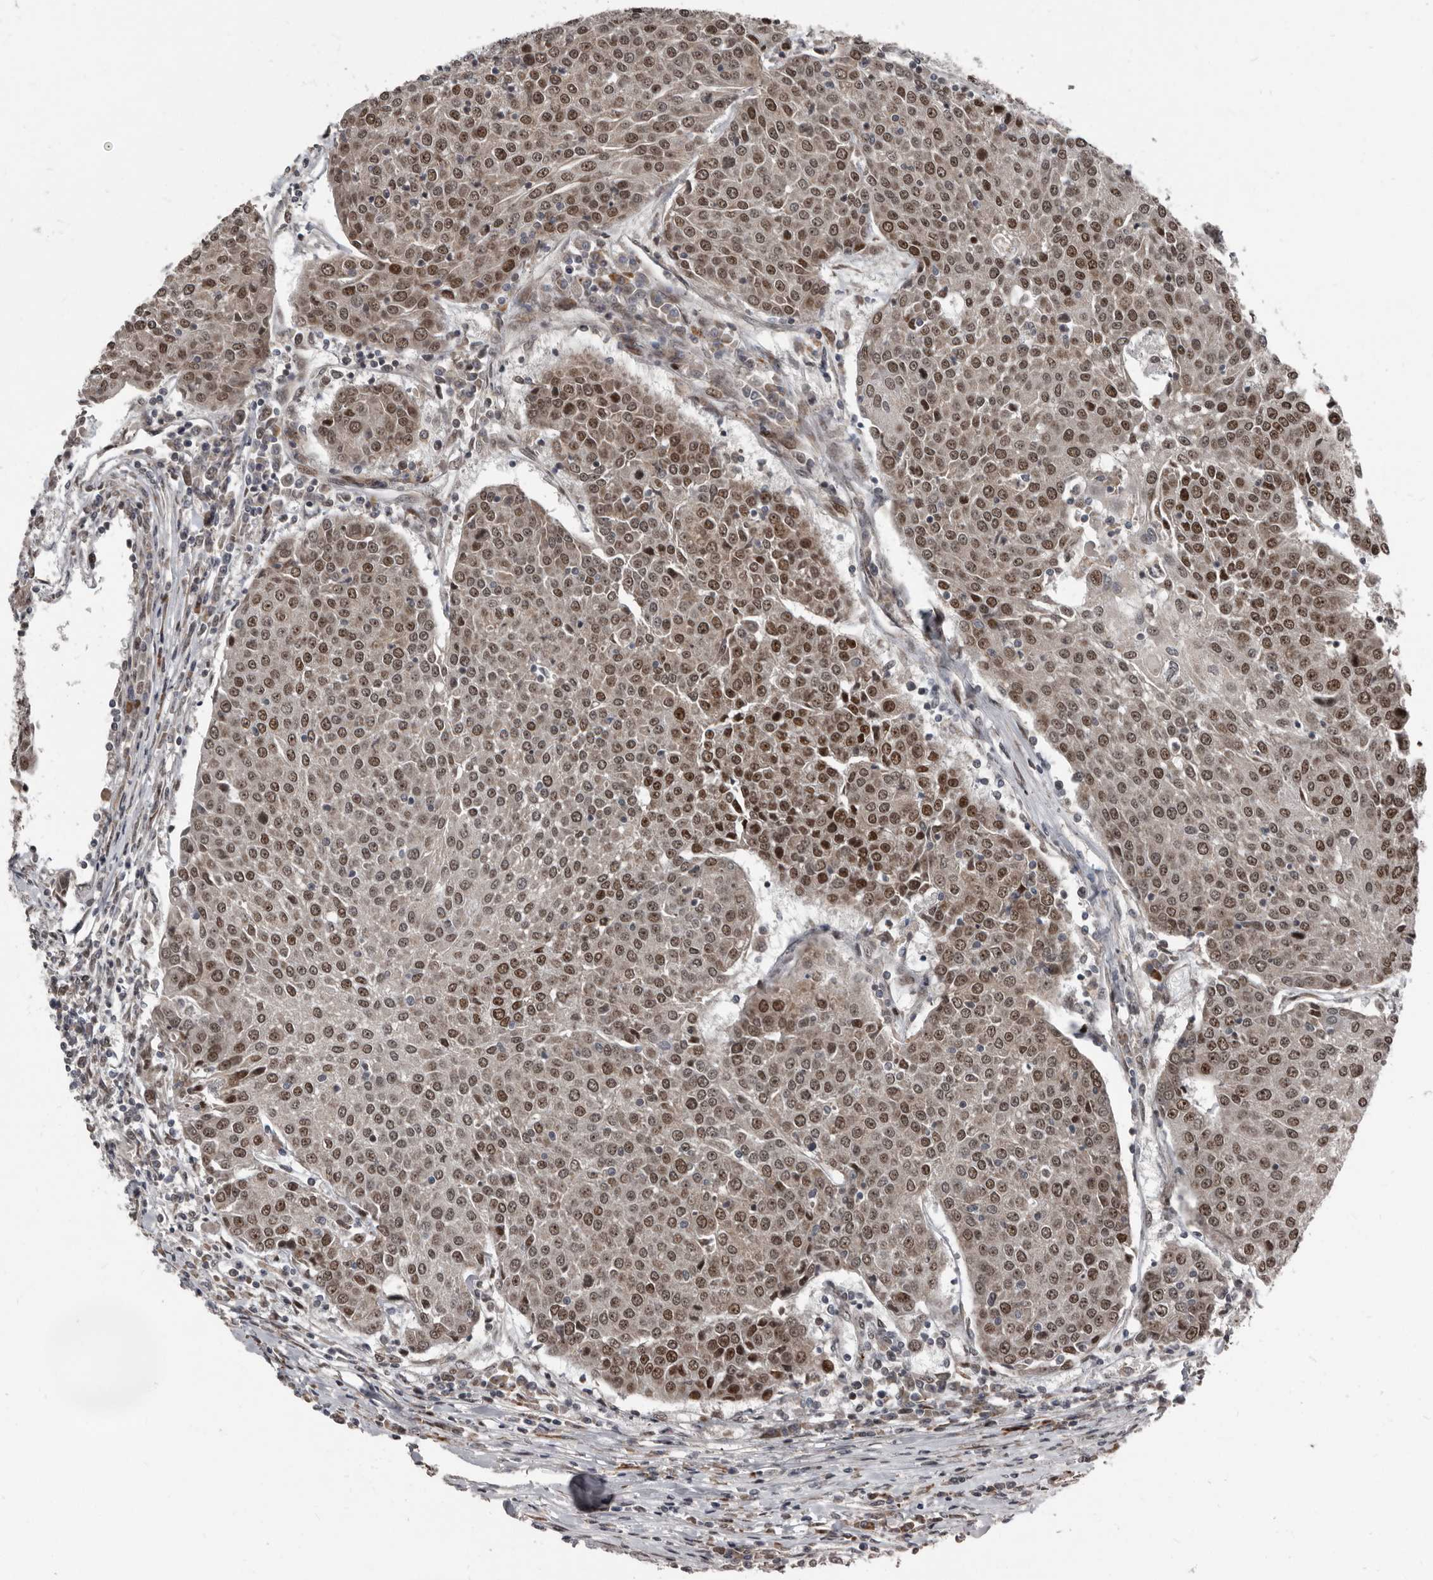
{"staining": {"intensity": "moderate", "quantity": ">75%", "location": "nuclear"}, "tissue": "urothelial cancer", "cell_type": "Tumor cells", "image_type": "cancer", "snomed": [{"axis": "morphology", "description": "Urothelial carcinoma, High grade"}, {"axis": "topography", "description": "Urinary bladder"}], "caption": "A brown stain labels moderate nuclear expression of a protein in human urothelial cancer tumor cells.", "gene": "CHD1L", "patient": {"sex": "female", "age": 85}}